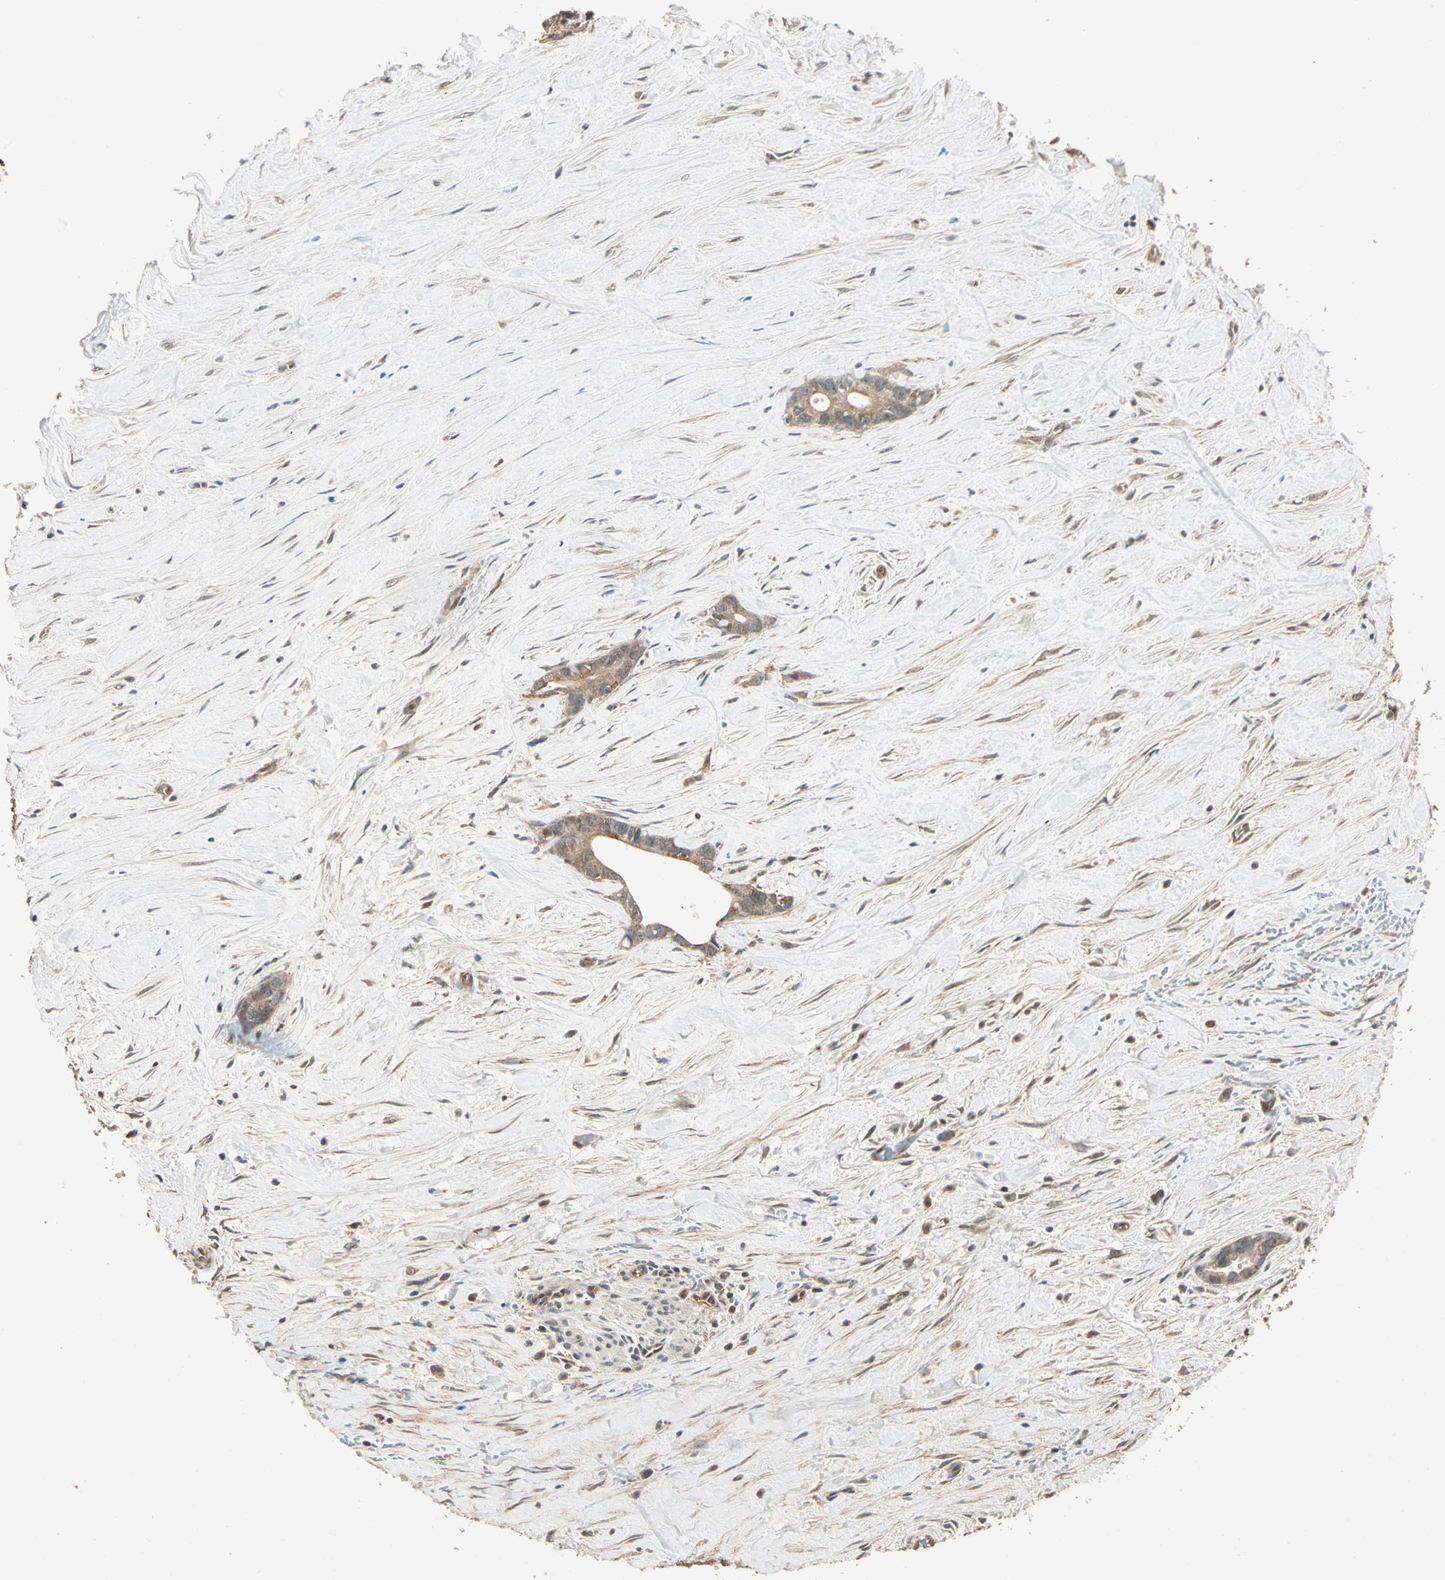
{"staining": {"intensity": "moderate", "quantity": ">75%", "location": "cytoplasmic/membranous"}, "tissue": "liver cancer", "cell_type": "Tumor cells", "image_type": "cancer", "snomed": [{"axis": "morphology", "description": "Cholangiocarcinoma"}, {"axis": "topography", "description": "Liver"}], "caption": "Moderate cytoplasmic/membranous expression for a protein is present in approximately >75% of tumor cells of cholangiocarcinoma (liver) using IHC.", "gene": "MAPK1", "patient": {"sex": "female", "age": 55}}